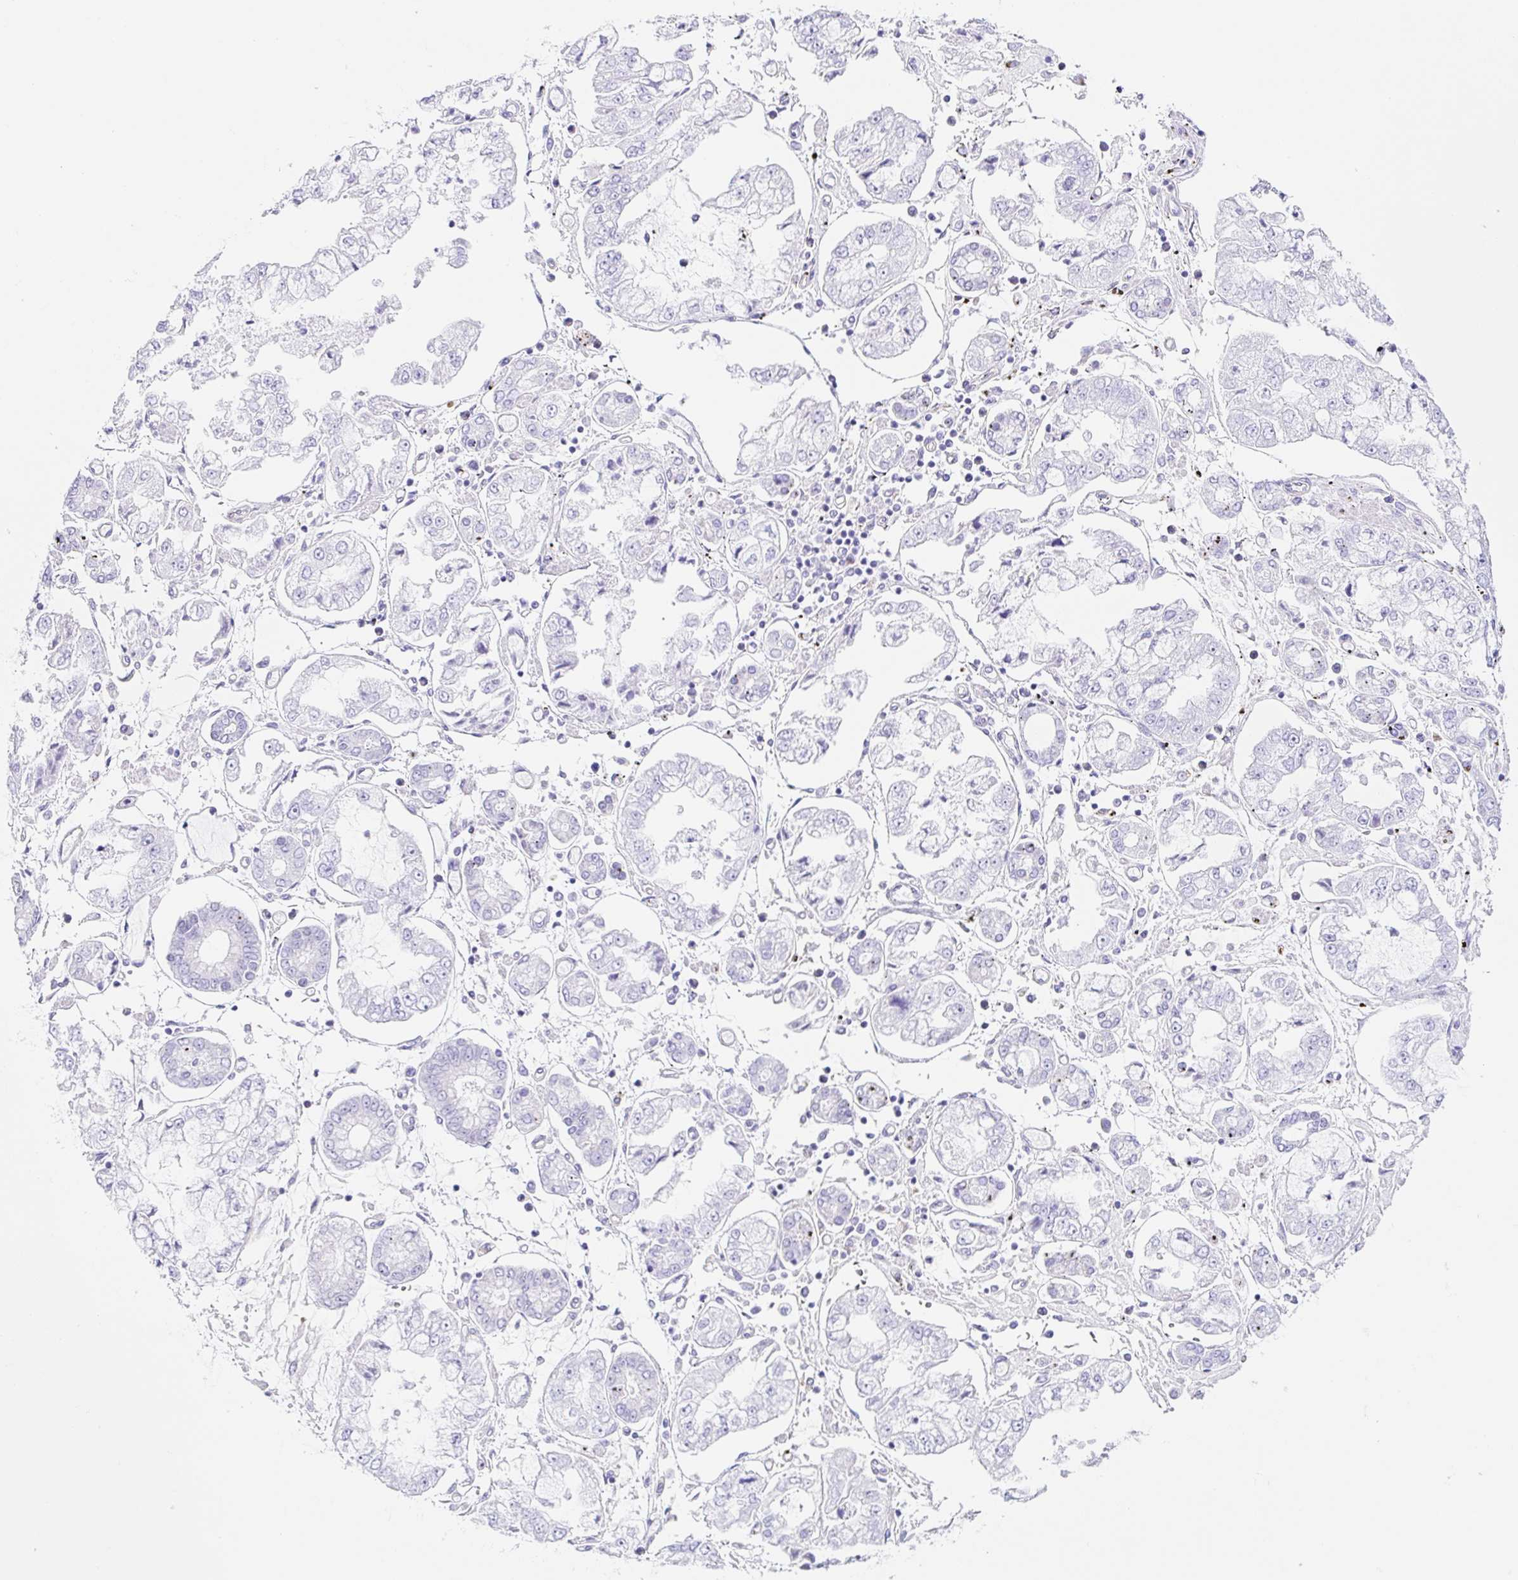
{"staining": {"intensity": "negative", "quantity": "none", "location": "none"}, "tissue": "stomach cancer", "cell_type": "Tumor cells", "image_type": "cancer", "snomed": [{"axis": "morphology", "description": "Adenocarcinoma, NOS"}, {"axis": "topography", "description": "Stomach"}], "caption": "Immunohistochemistry (IHC) image of neoplastic tissue: stomach cancer stained with DAB (3,3'-diaminobenzidine) demonstrates no significant protein positivity in tumor cells. (DAB immunohistochemistry (IHC) with hematoxylin counter stain).", "gene": "DKK4", "patient": {"sex": "male", "age": 76}}